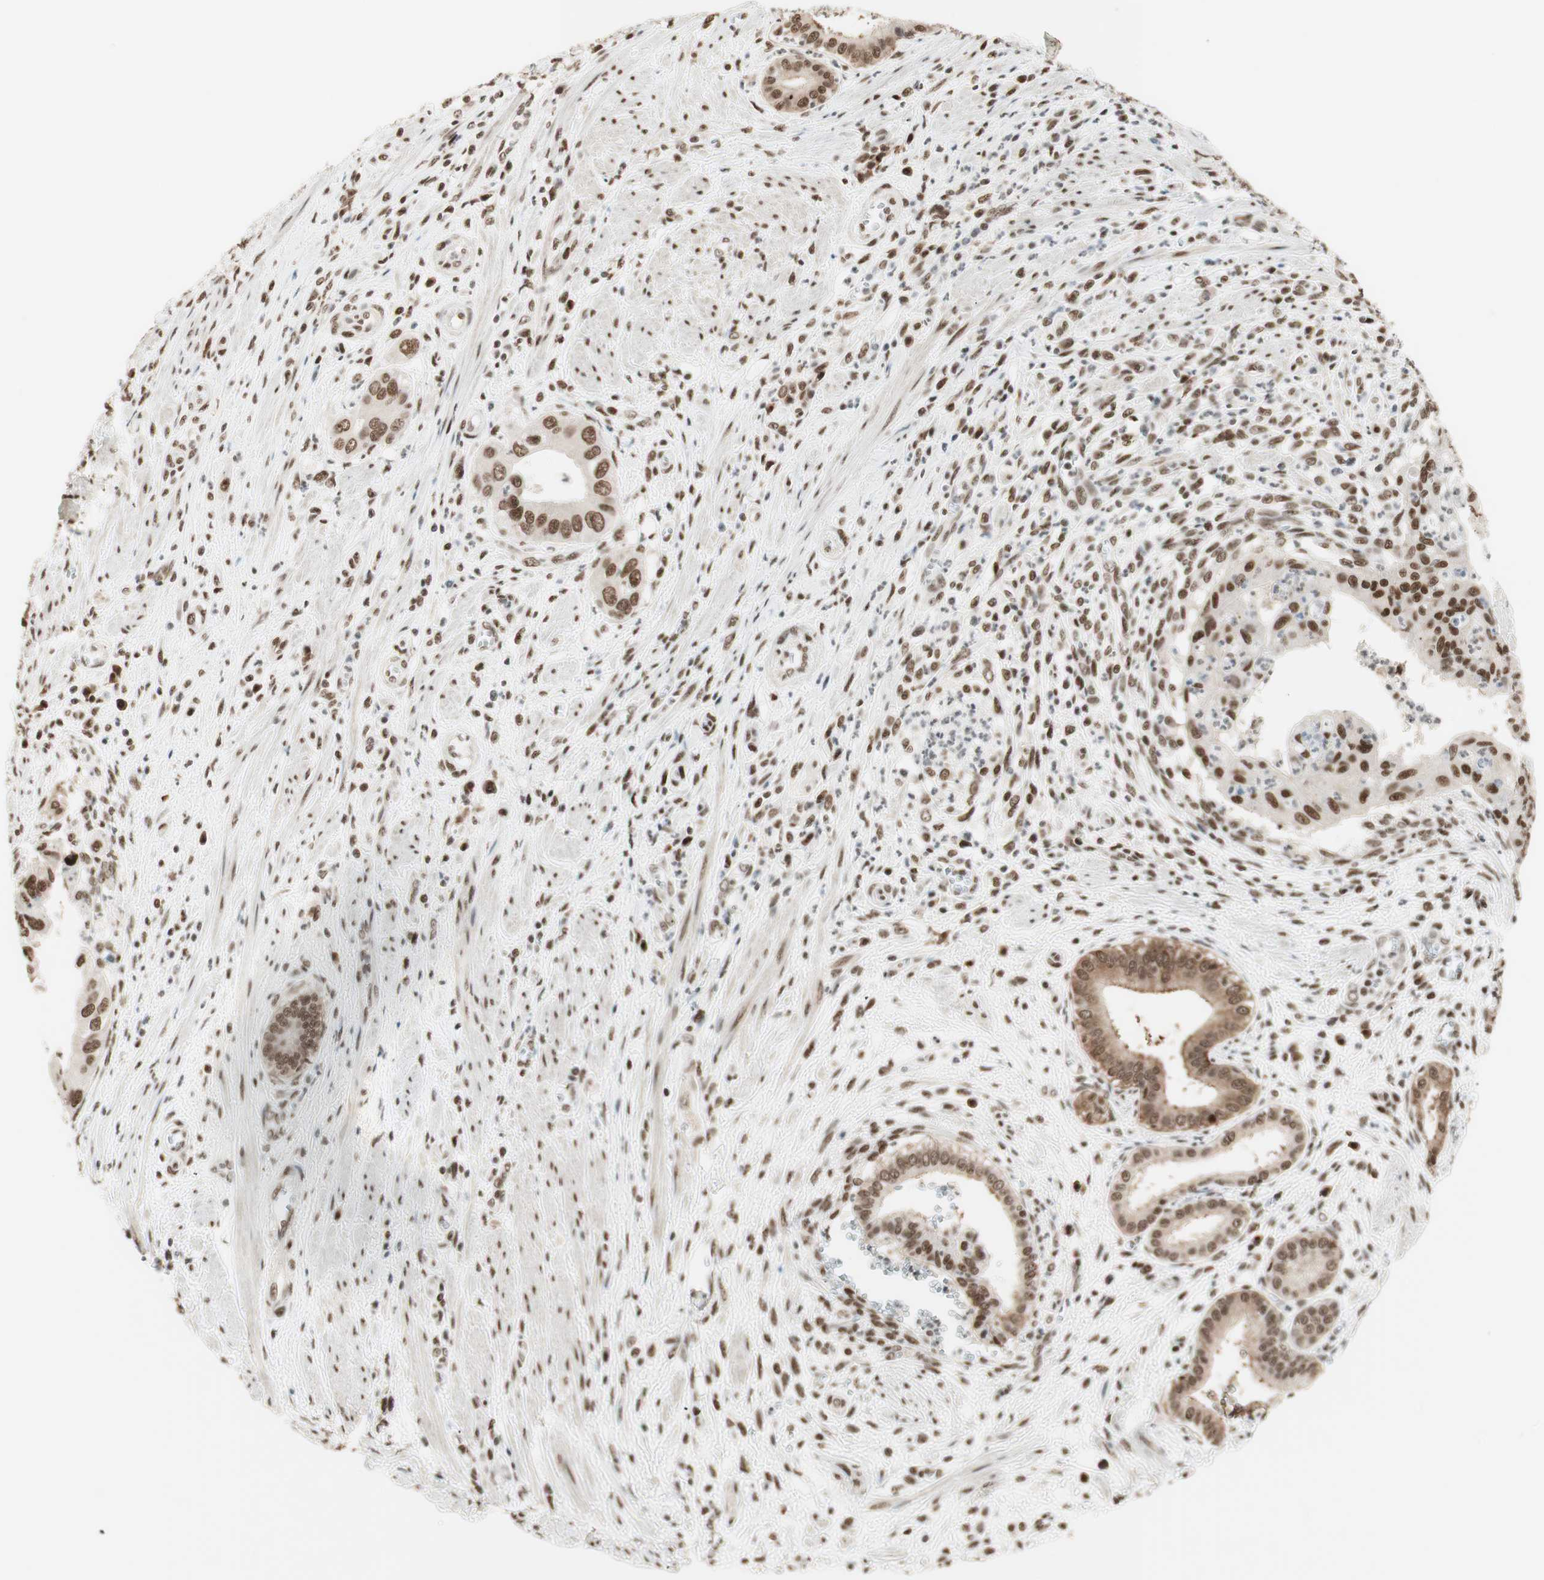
{"staining": {"intensity": "moderate", "quantity": ">75%", "location": "nuclear"}, "tissue": "pancreatic cancer", "cell_type": "Tumor cells", "image_type": "cancer", "snomed": [{"axis": "morphology", "description": "Normal tissue, NOS"}, {"axis": "topography", "description": "Lymph node"}], "caption": "A medium amount of moderate nuclear expression is seen in about >75% of tumor cells in pancreatic cancer tissue.", "gene": "SMARCE1", "patient": {"sex": "male", "age": 50}}